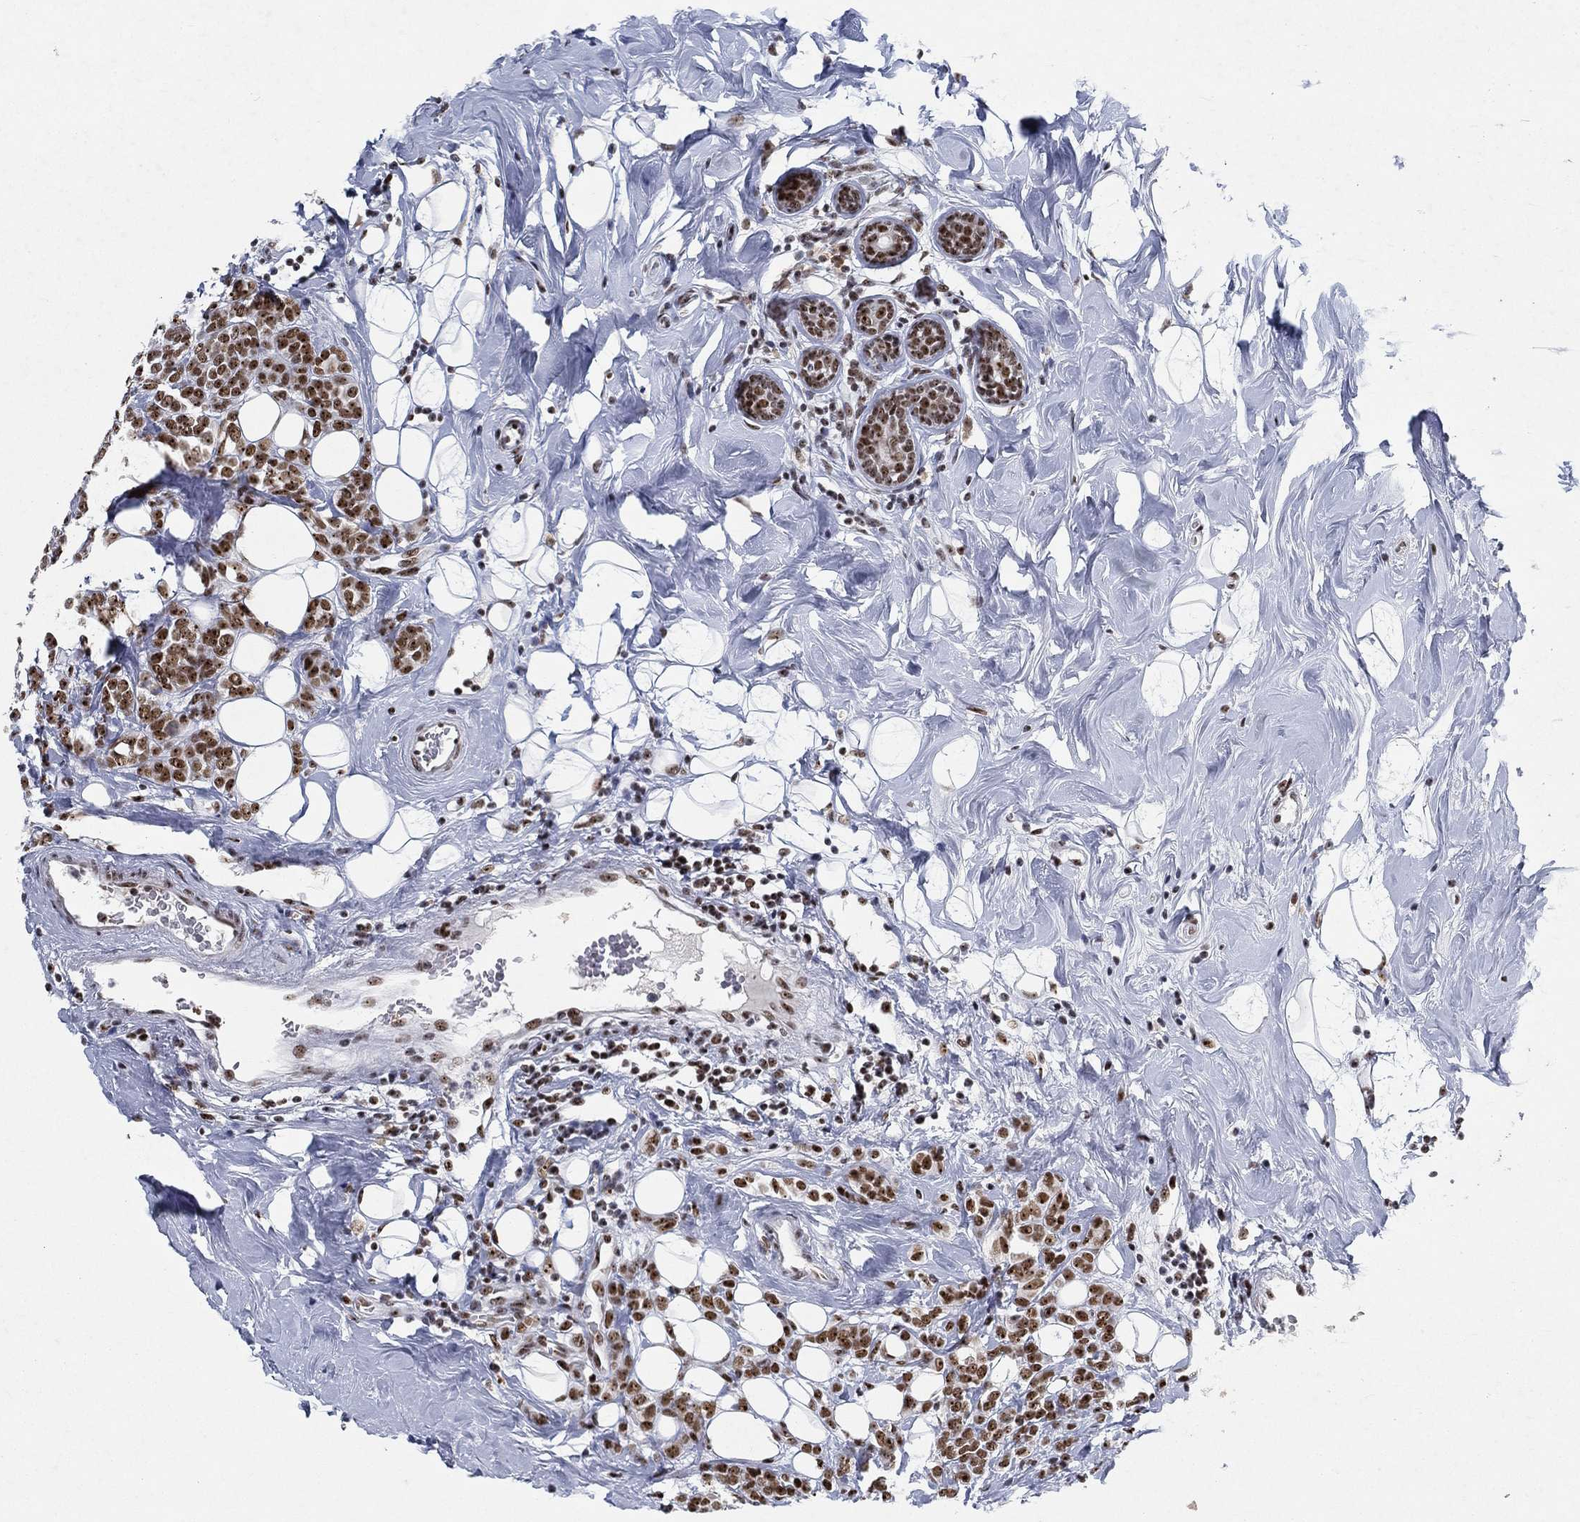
{"staining": {"intensity": "strong", "quantity": ">75%", "location": "nuclear"}, "tissue": "breast cancer", "cell_type": "Tumor cells", "image_type": "cancer", "snomed": [{"axis": "morphology", "description": "Lobular carcinoma"}, {"axis": "topography", "description": "Breast"}], "caption": "Strong nuclear protein positivity is identified in approximately >75% of tumor cells in lobular carcinoma (breast). (DAB IHC with brightfield microscopy, high magnification).", "gene": "DDX27", "patient": {"sex": "female", "age": 49}}